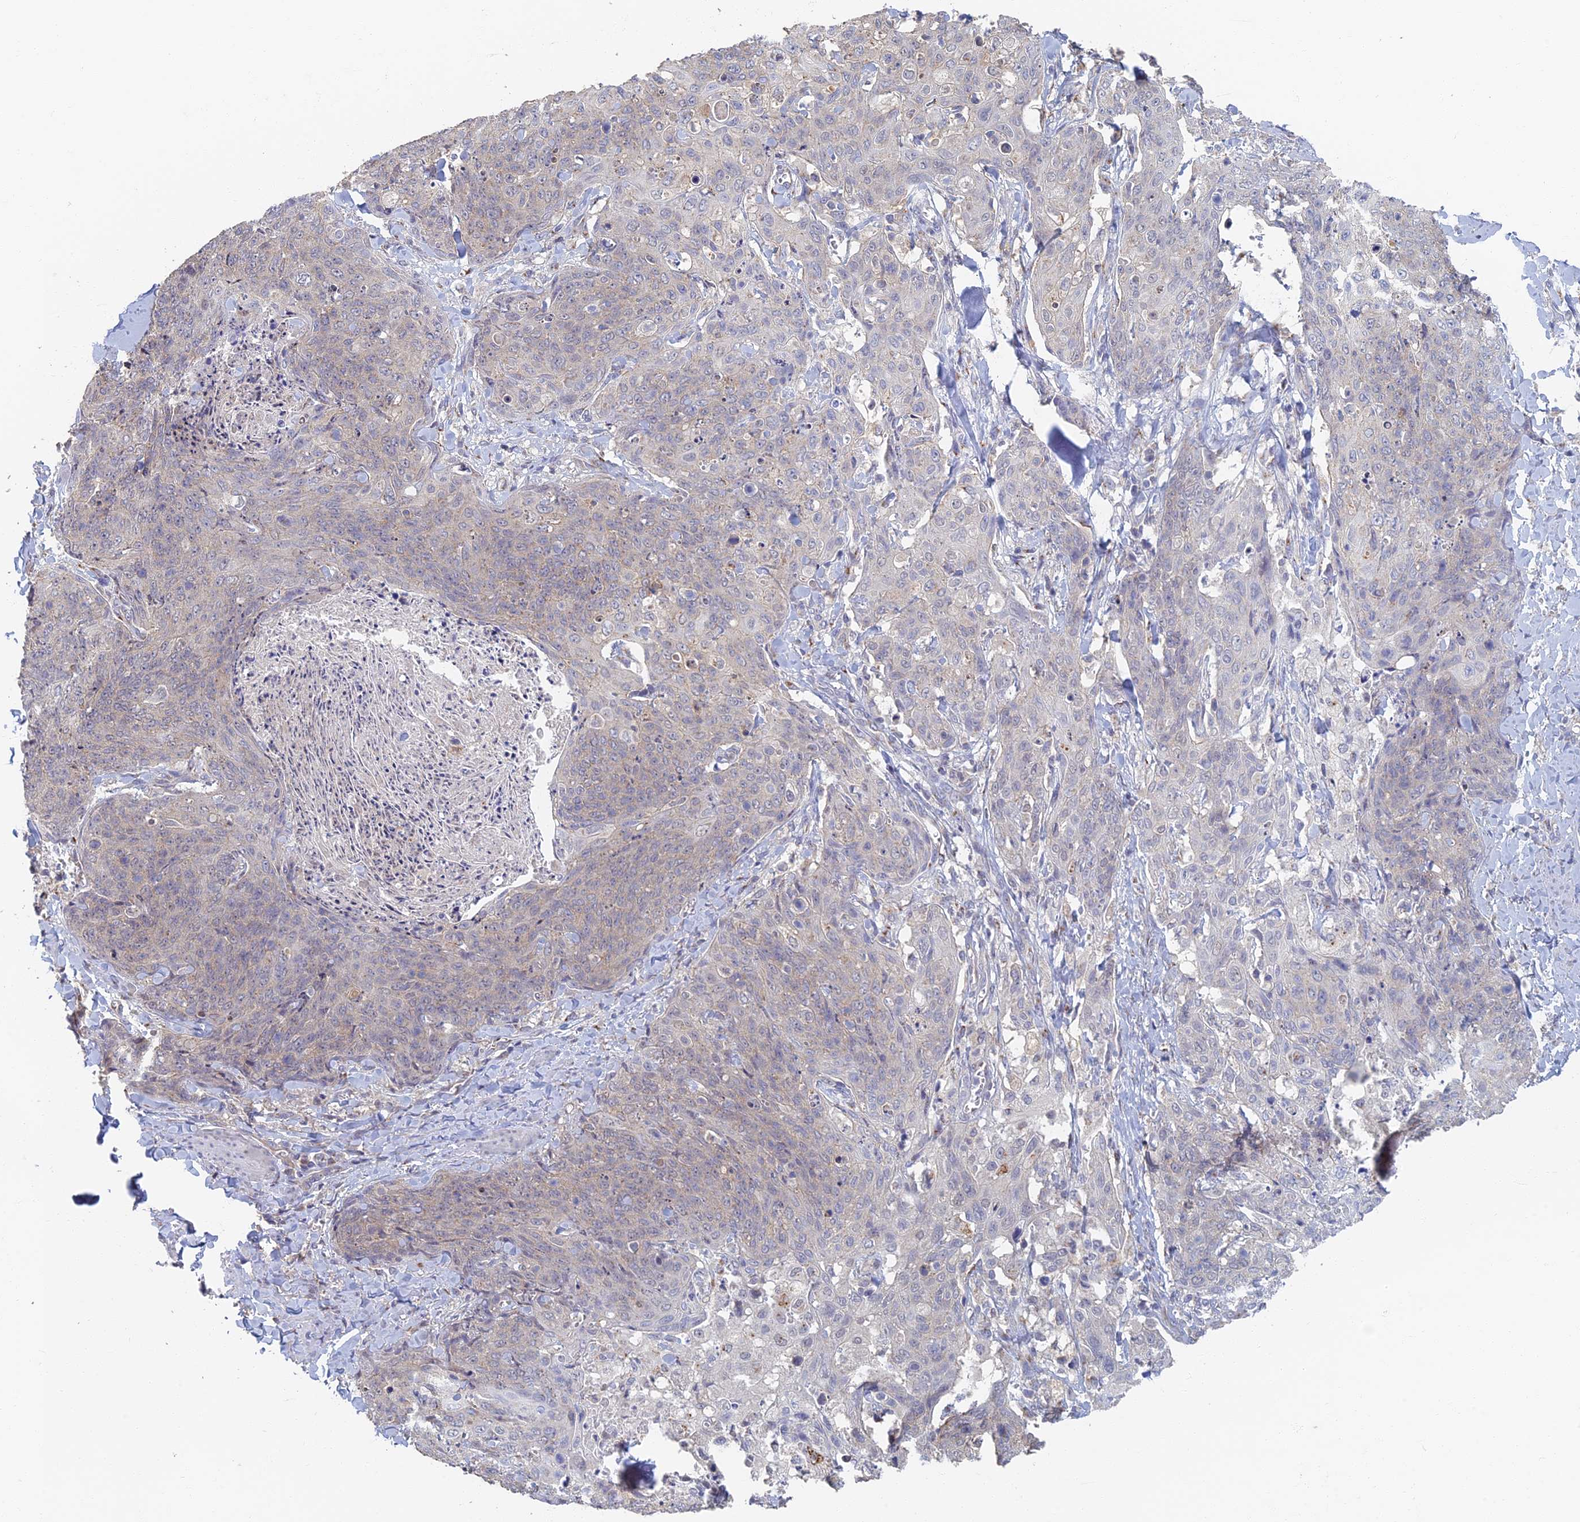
{"staining": {"intensity": "negative", "quantity": "none", "location": "none"}, "tissue": "skin cancer", "cell_type": "Tumor cells", "image_type": "cancer", "snomed": [{"axis": "morphology", "description": "Squamous cell carcinoma, NOS"}, {"axis": "topography", "description": "Skin"}, {"axis": "topography", "description": "Vulva"}], "caption": "Protein analysis of squamous cell carcinoma (skin) exhibits no significant expression in tumor cells.", "gene": "GPATCH1", "patient": {"sex": "female", "age": 85}}